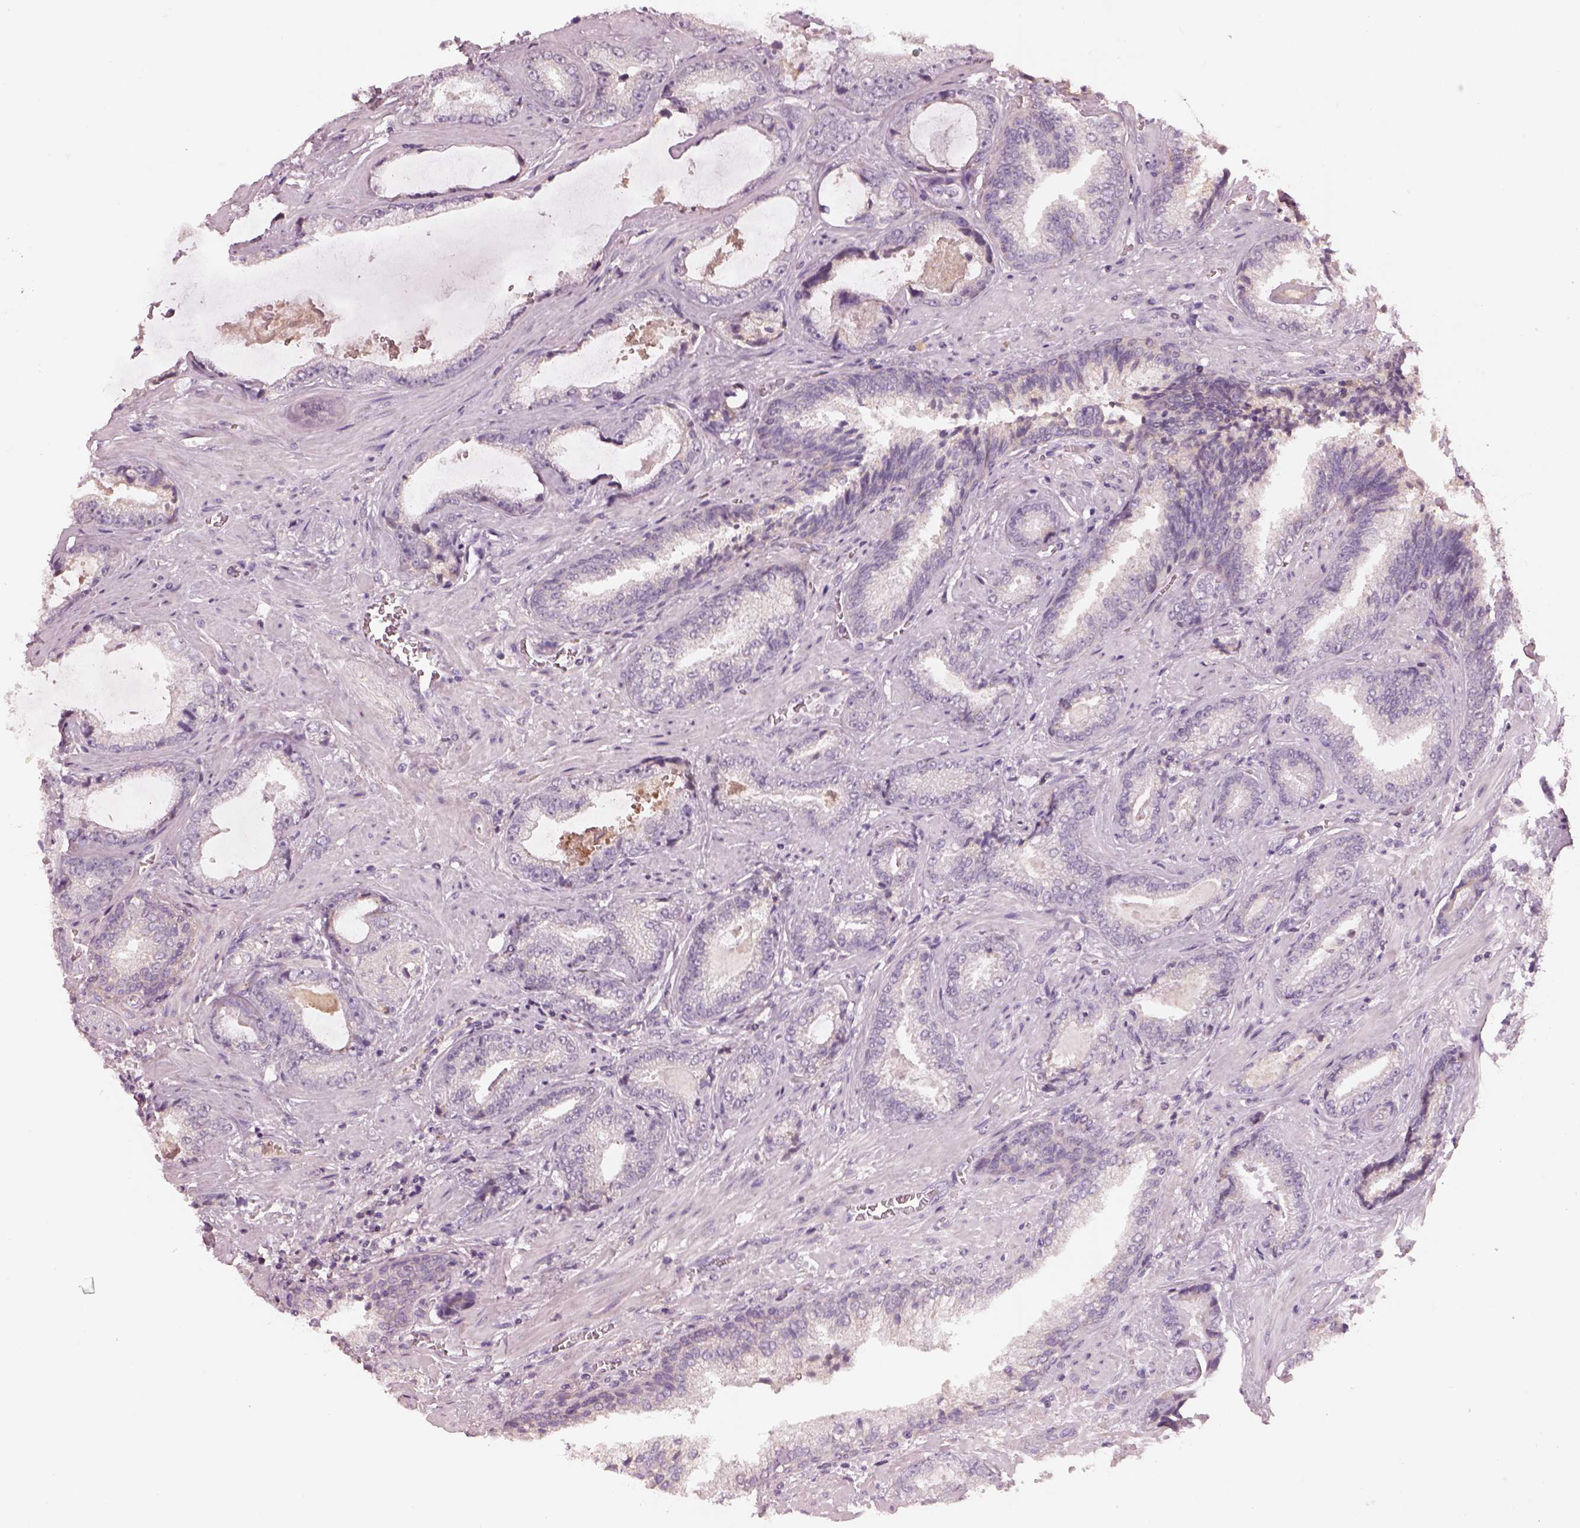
{"staining": {"intensity": "weak", "quantity": "<25%", "location": "cytoplasmic/membranous"}, "tissue": "prostate cancer", "cell_type": "Tumor cells", "image_type": "cancer", "snomed": [{"axis": "morphology", "description": "Adenocarcinoma, Low grade"}, {"axis": "topography", "description": "Prostate"}], "caption": "An immunohistochemistry (IHC) image of prostate adenocarcinoma (low-grade) is shown. There is no staining in tumor cells of prostate adenocarcinoma (low-grade).", "gene": "TLX3", "patient": {"sex": "male", "age": 61}}